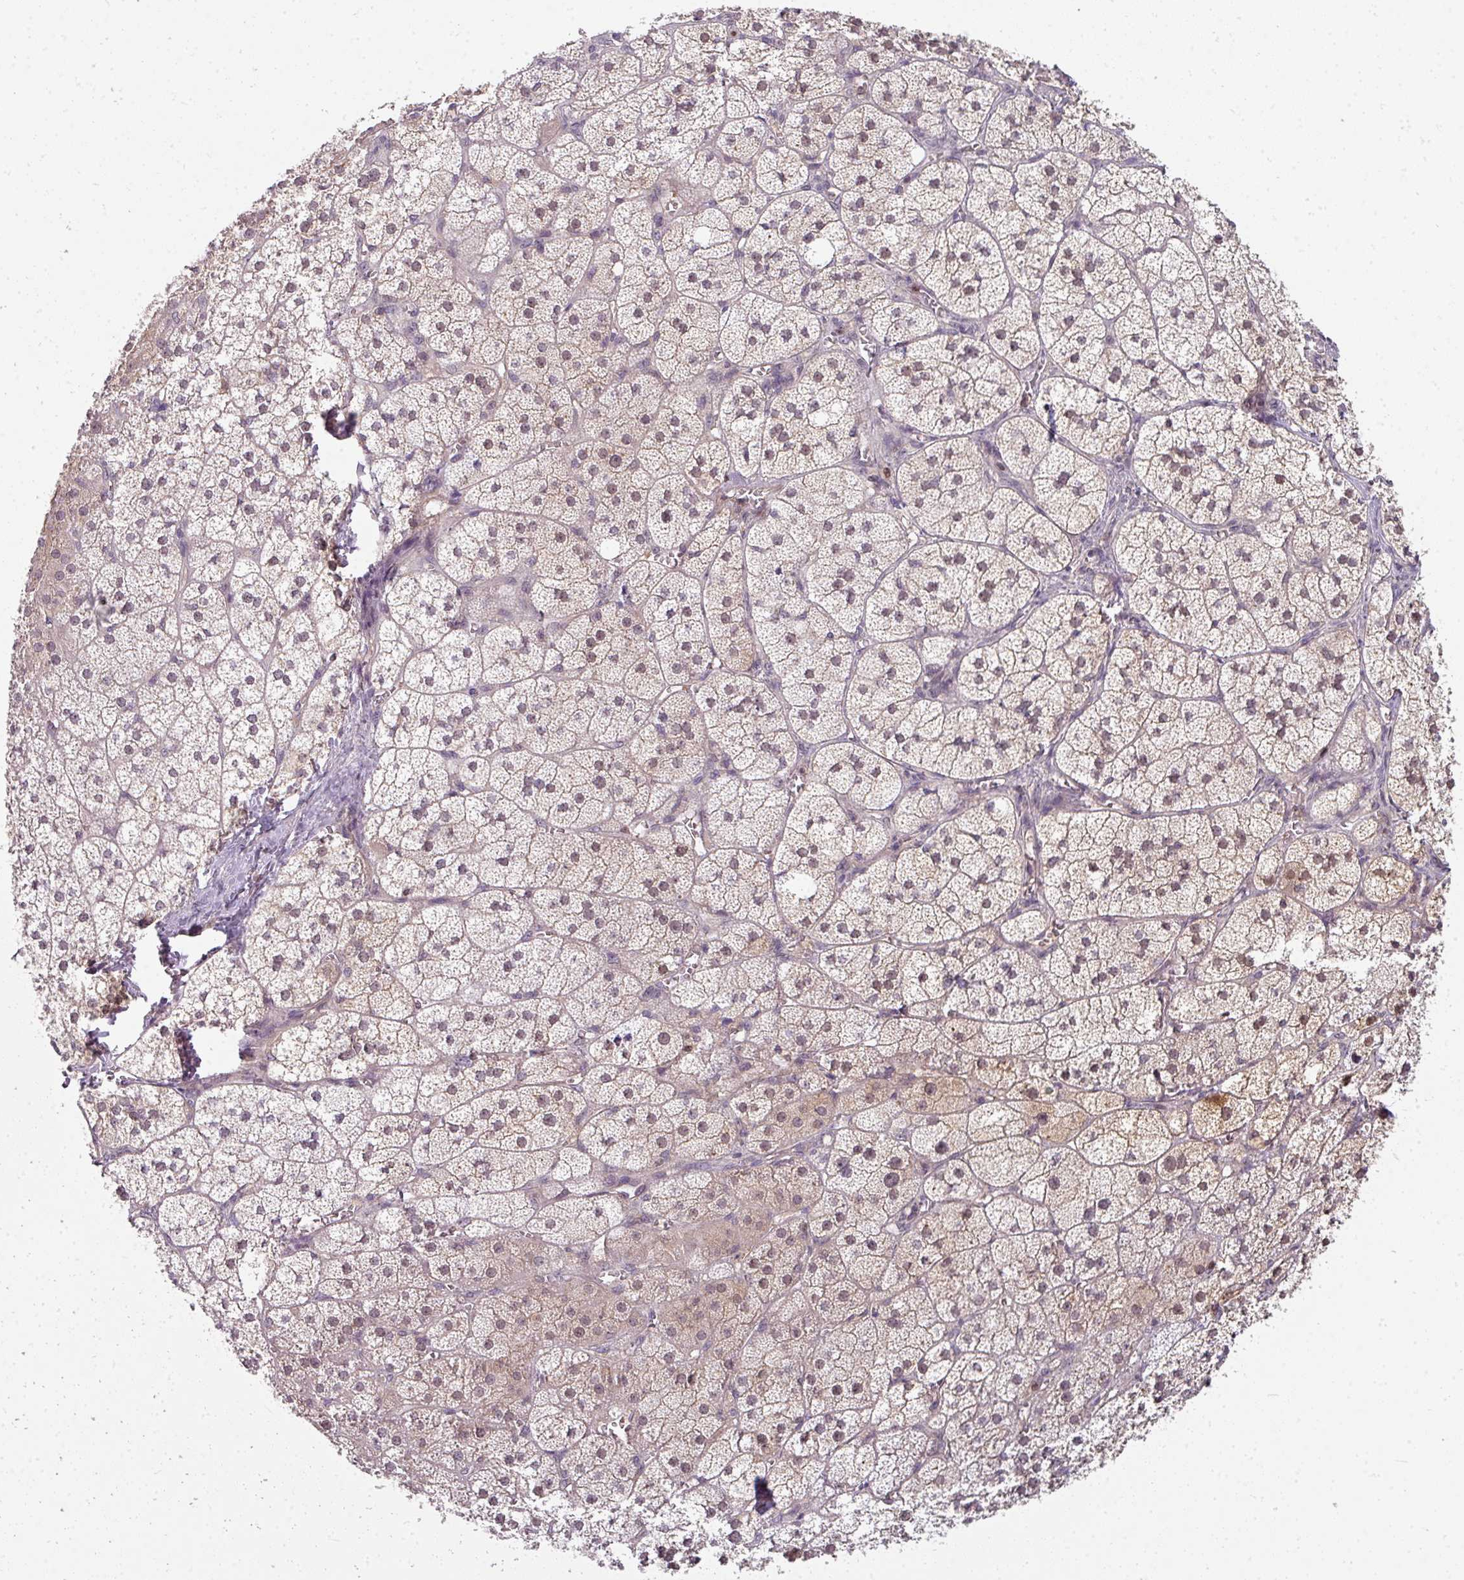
{"staining": {"intensity": "weak", "quantity": "25%-75%", "location": "cytoplasmic/membranous,nuclear"}, "tissue": "adrenal gland", "cell_type": "Glandular cells", "image_type": "normal", "snomed": [{"axis": "morphology", "description": "Normal tissue, NOS"}, {"axis": "topography", "description": "Adrenal gland"}], "caption": "Human adrenal gland stained for a protein (brown) reveals weak cytoplasmic/membranous,nuclear positive expression in approximately 25%-75% of glandular cells.", "gene": "STAT5A", "patient": {"sex": "female", "age": 52}}